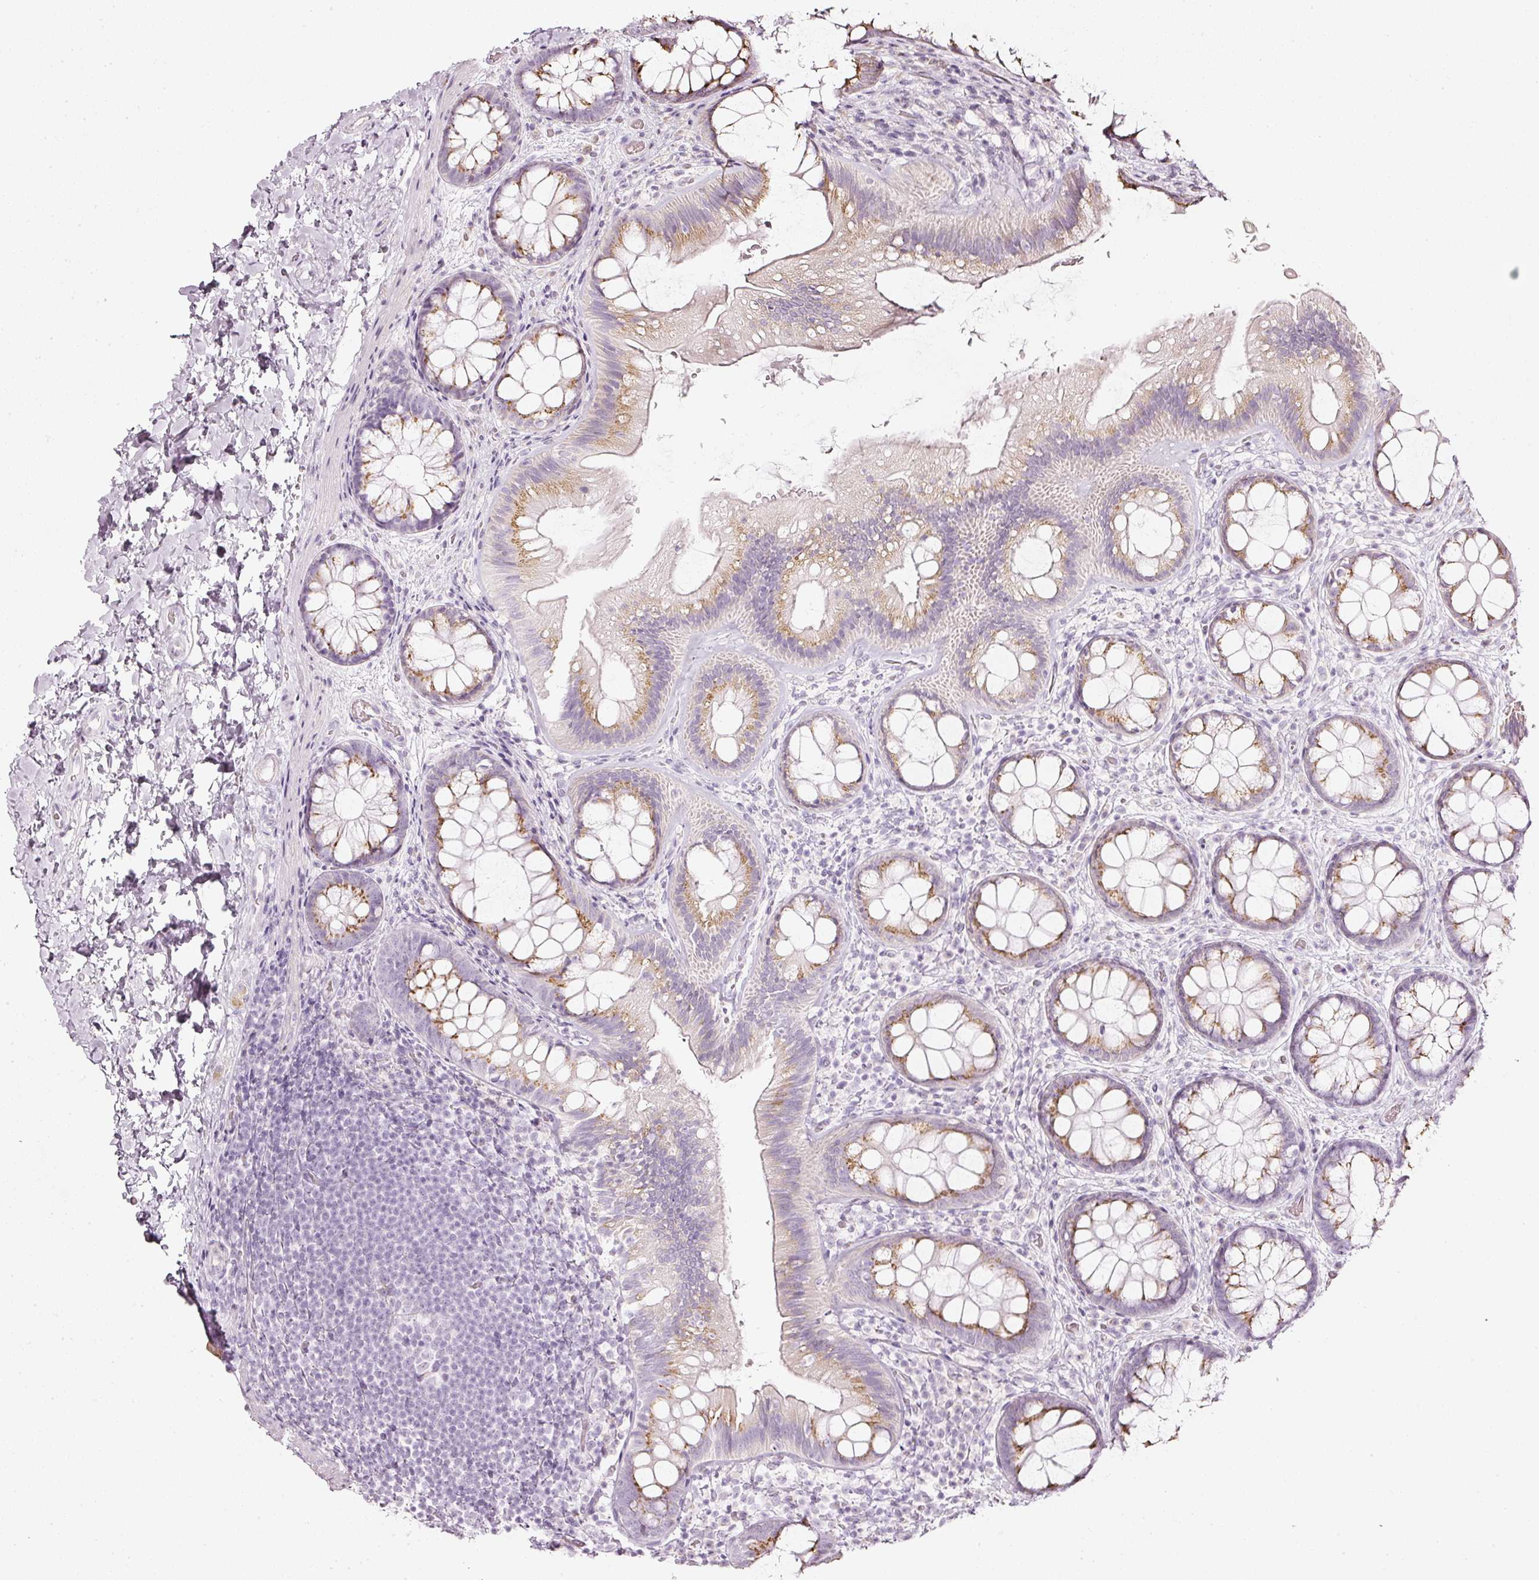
{"staining": {"intensity": "negative", "quantity": "none", "location": "none"}, "tissue": "colon", "cell_type": "Endothelial cells", "image_type": "normal", "snomed": [{"axis": "morphology", "description": "Normal tissue, NOS"}, {"axis": "topography", "description": "Colon"}], "caption": "The image shows no significant staining in endothelial cells of colon.", "gene": "SDF4", "patient": {"sex": "male", "age": 46}}